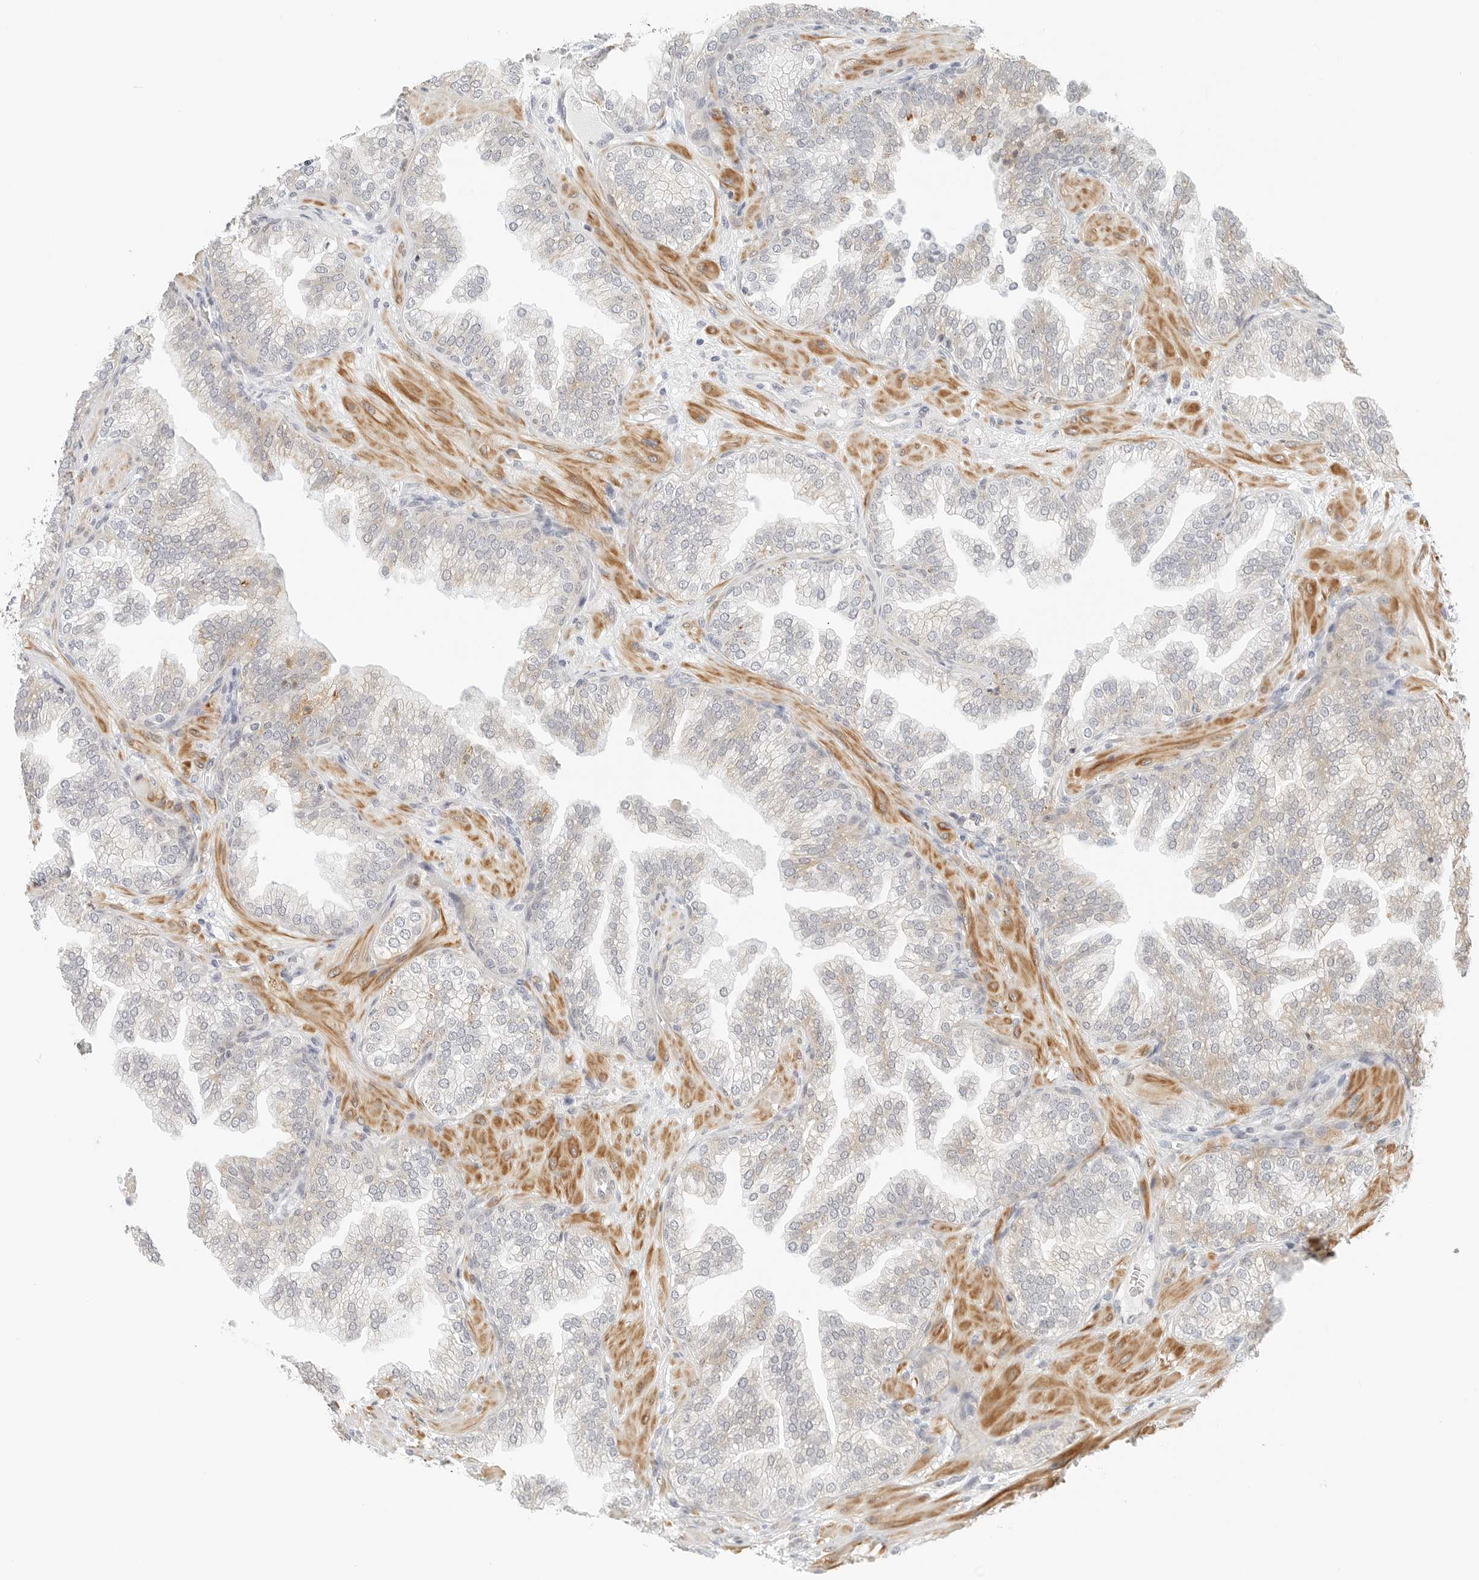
{"staining": {"intensity": "weak", "quantity": "<25%", "location": "cytoplasmic/membranous"}, "tissue": "prostate cancer", "cell_type": "Tumor cells", "image_type": "cancer", "snomed": [{"axis": "morphology", "description": "Adenocarcinoma, High grade"}, {"axis": "topography", "description": "Prostate"}], "caption": "DAB (3,3'-diaminobenzidine) immunohistochemical staining of prostate cancer (adenocarcinoma (high-grade)) displays no significant staining in tumor cells.", "gene": "IQCC", "patient": {"sex": "male", "age": 58}}